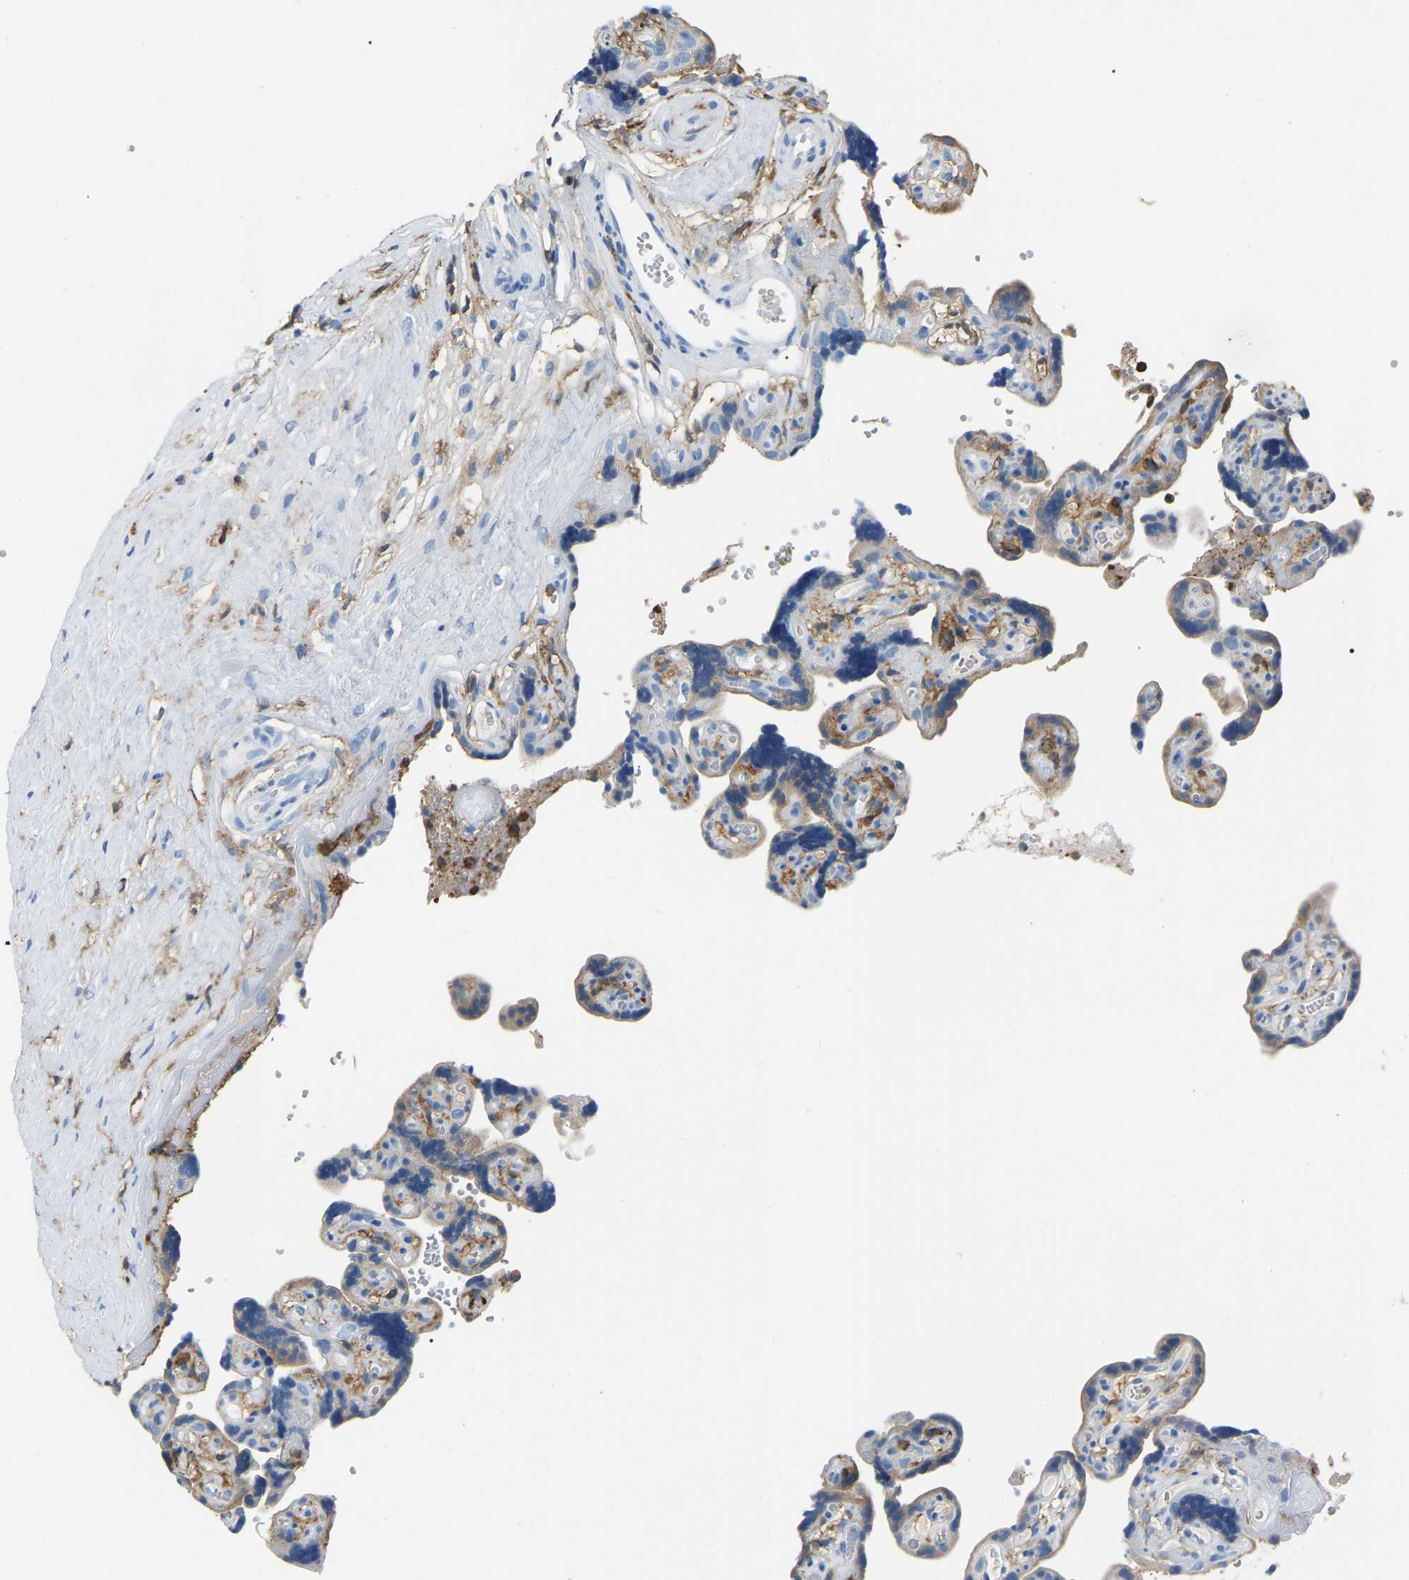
{"staining": {"intensity": "moderate", "quantity": "25%-75%", "location": "cytoplasmic/membranous"}, "tissue": "placenta", "cell_type": "Decidual cells", "image_type": "normal", "snomed": [{"axis": "morphology", "description": "Normal tissue, NOS"}, {"axis": "topography", "description": "Placenta"}], "caption": "Placenta stained with DAB (3,3'-diaminobenzidine) IHC exhibits medium levels of moderate cytoplasmic/membranous positivity in about 25%-75% of decidual cells.", "gene": "ARHGAP45", "patient": {"sex": "female", "age": 30}}